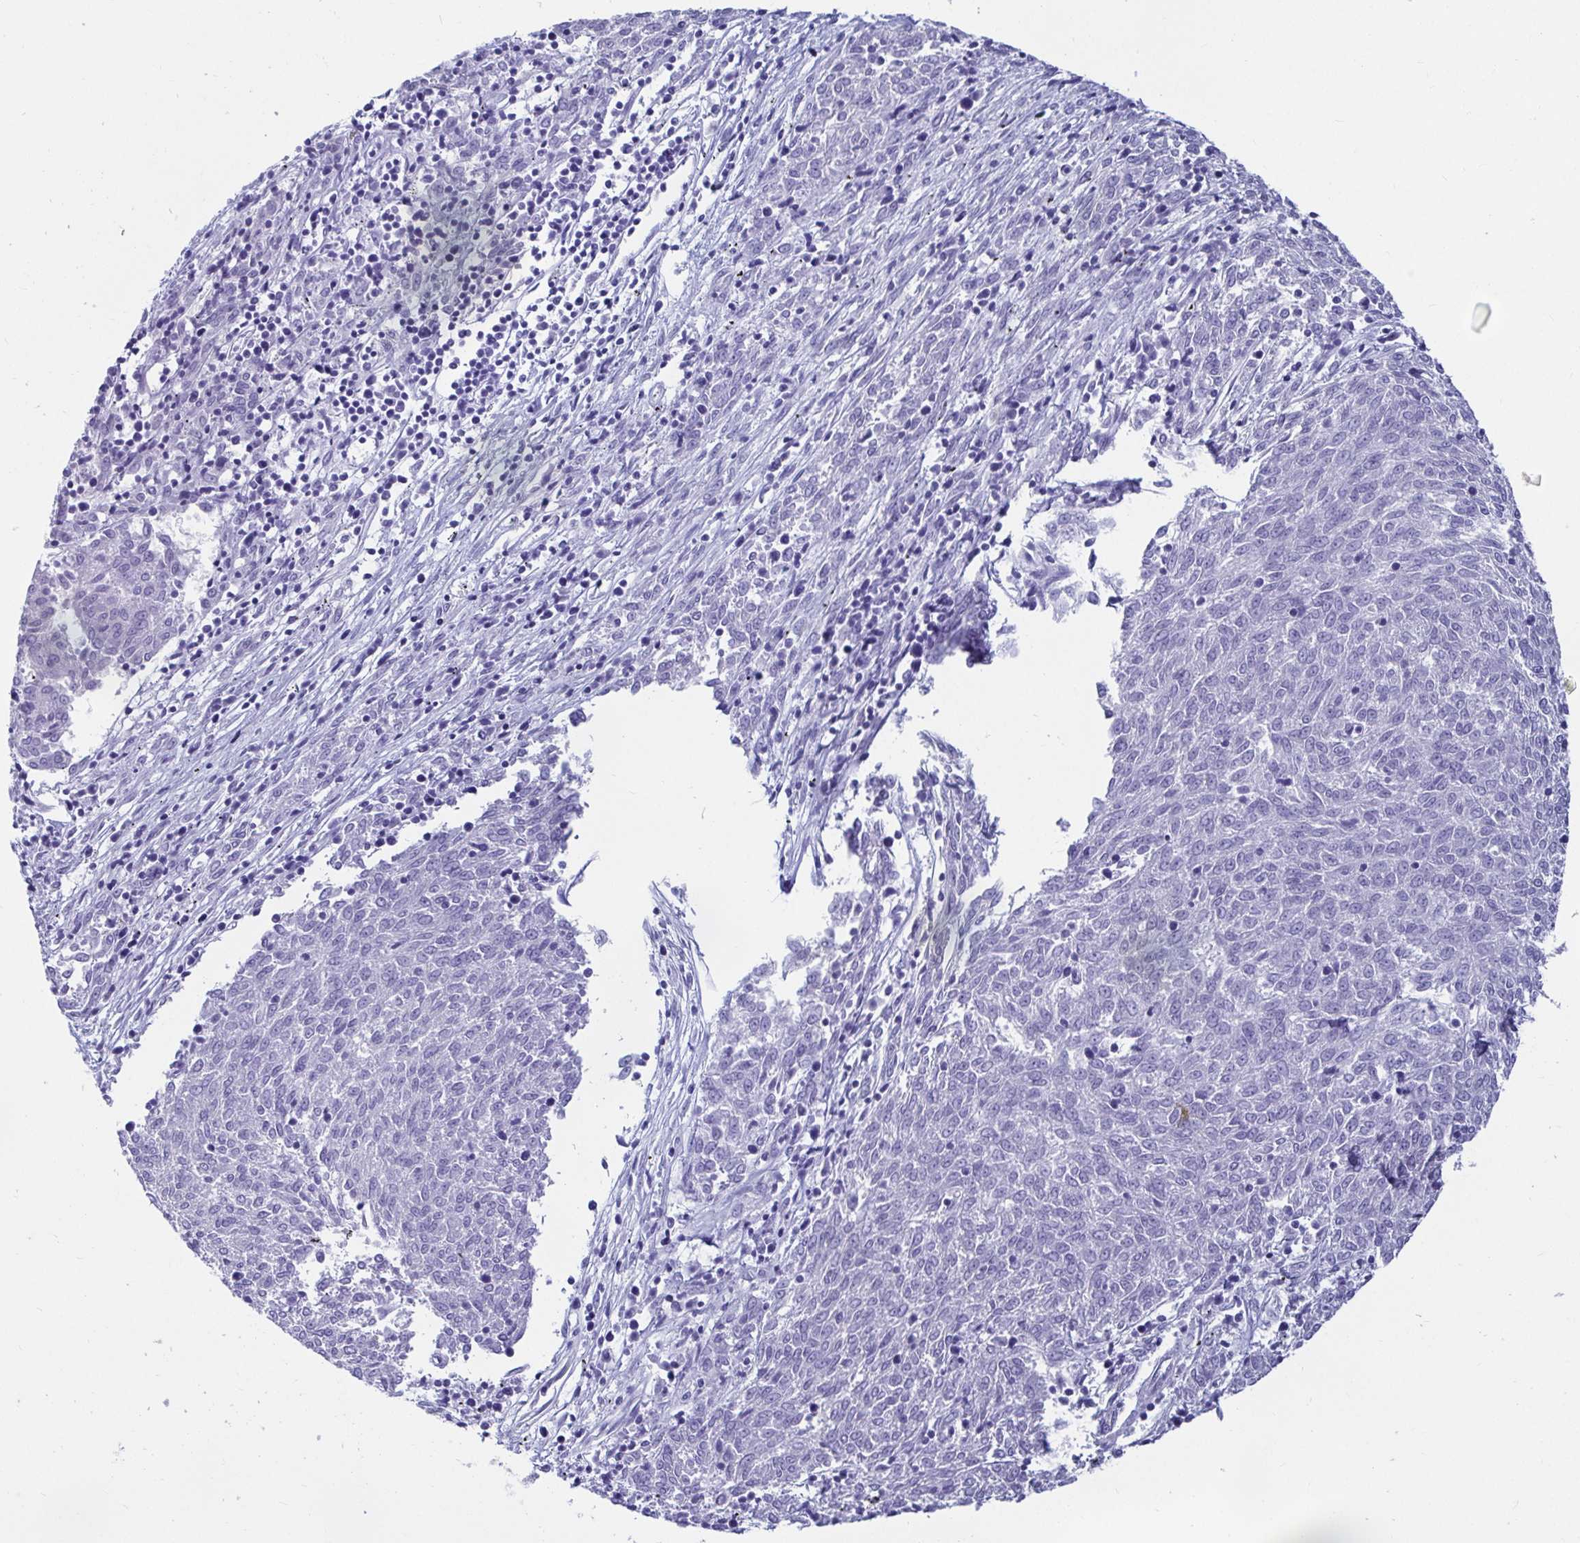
{"staining": {"intensity": "negative", "quantity": "none", "location": "none"}, "tissue": "melanoma", "cell_type": "Tumor cells", "image_type": "cancer", "snomed": [{"axis": "morphology", "description": "Malignant melanoma, NOS"}, {"axis": "topography", "description": "Skin"}], "caption": "Tumor cells are negative for protein expression in human malignant melanoma. (DAB IHC visualized using brightfield microscopy, high magnification).", "gene": "ZPBP2", "patient": {"sex": "female", "age": 72}}